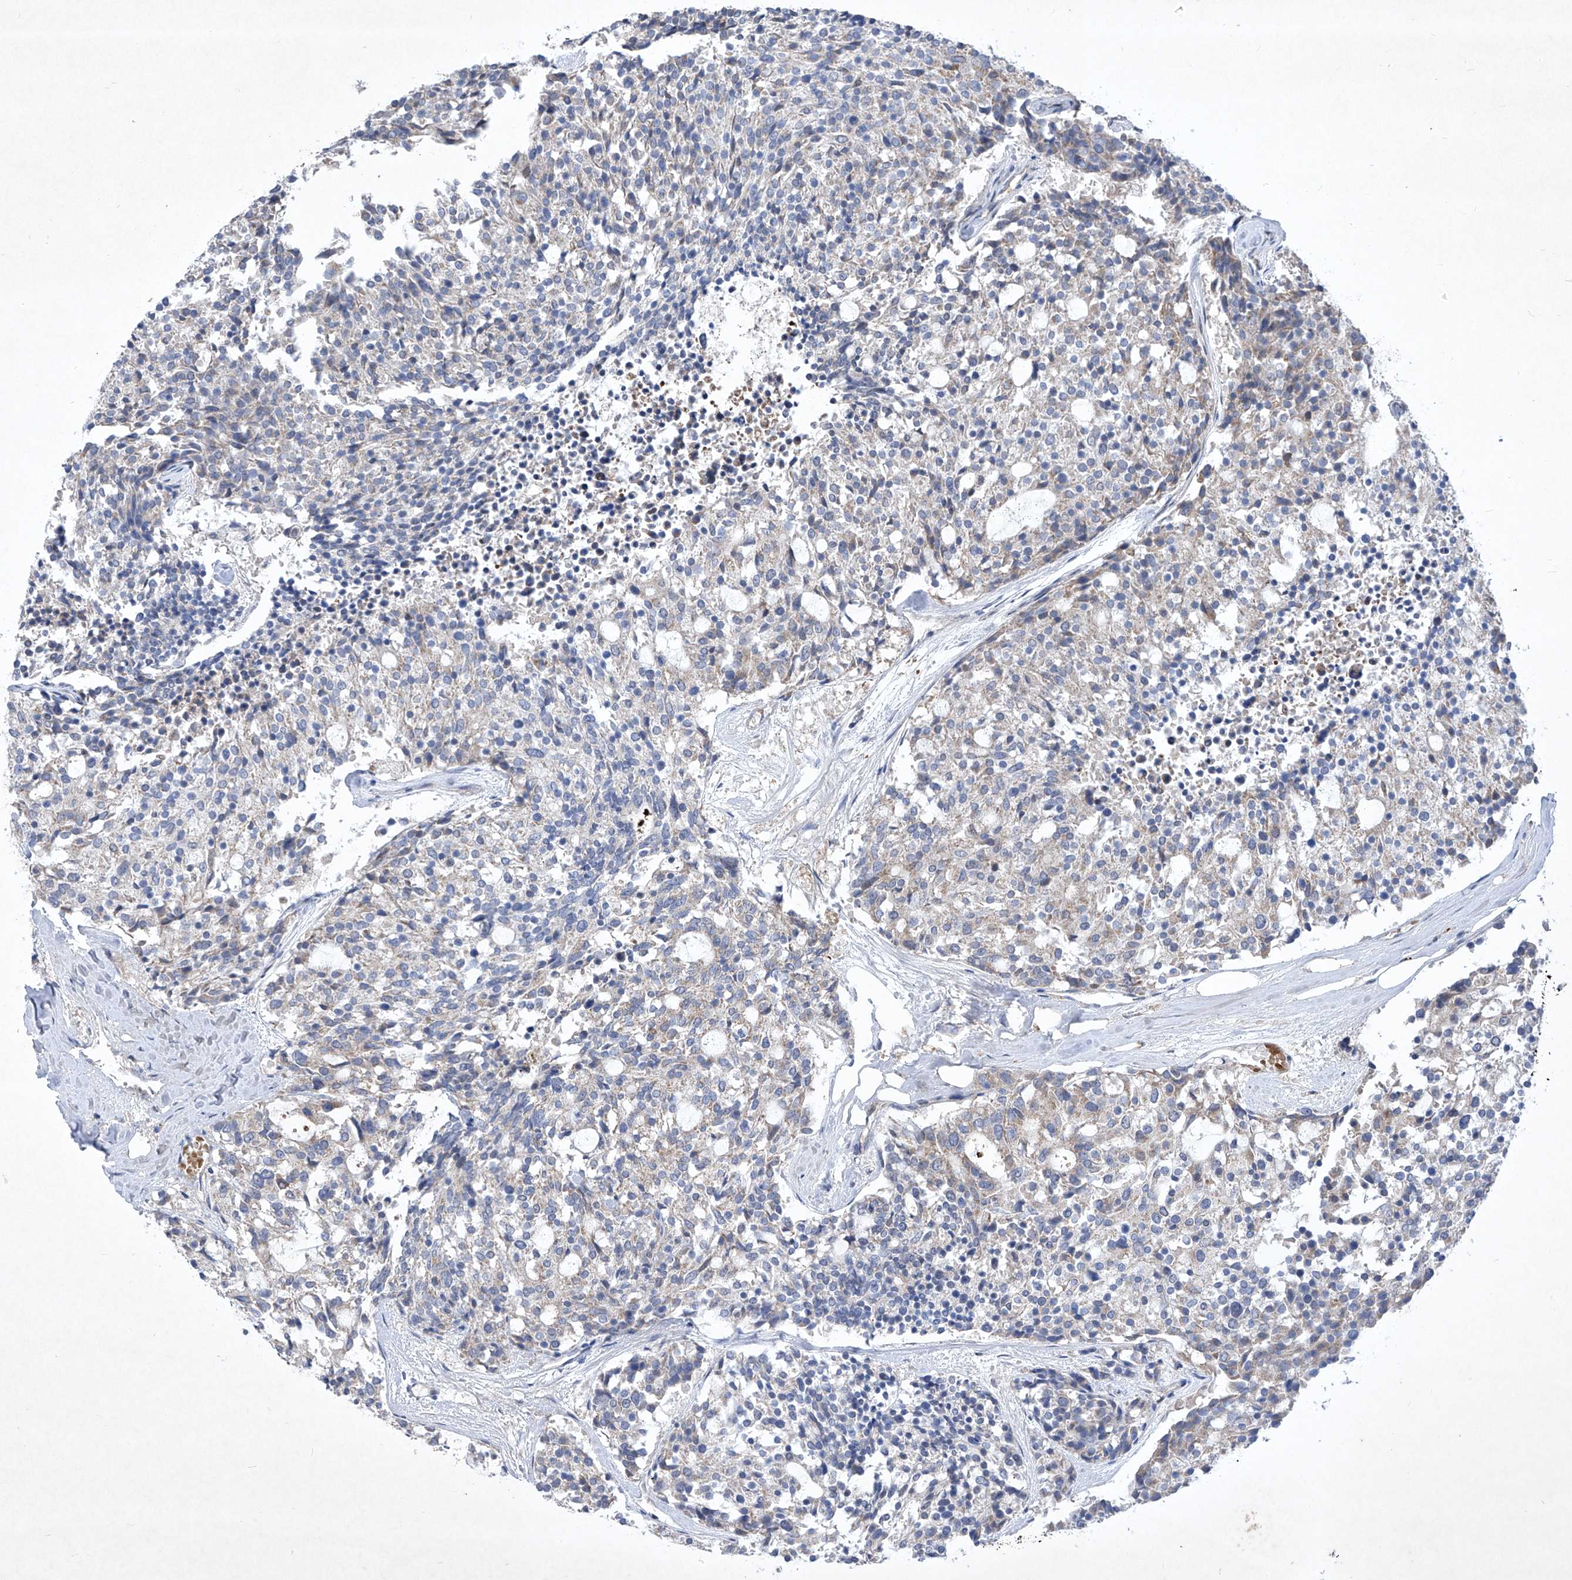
{"staining": {"intensity": "negative", "quantity": "none", "location": "none"}, "tissue": "carcinoid", "cell_type": "Tumor cells", "image_type": "cancer", "snomed": [{"axis": "morphology", "description": "Carcinoid, malignant, NOS"}, {"axis": "topography", "description": "Pancreas"}], "caption": "Carcinoid was stained to show a protein in brown. There is no significant positivity in tumor cells.", "gene": "COQ3", "patient": {"sex": "female", "age": 54}}